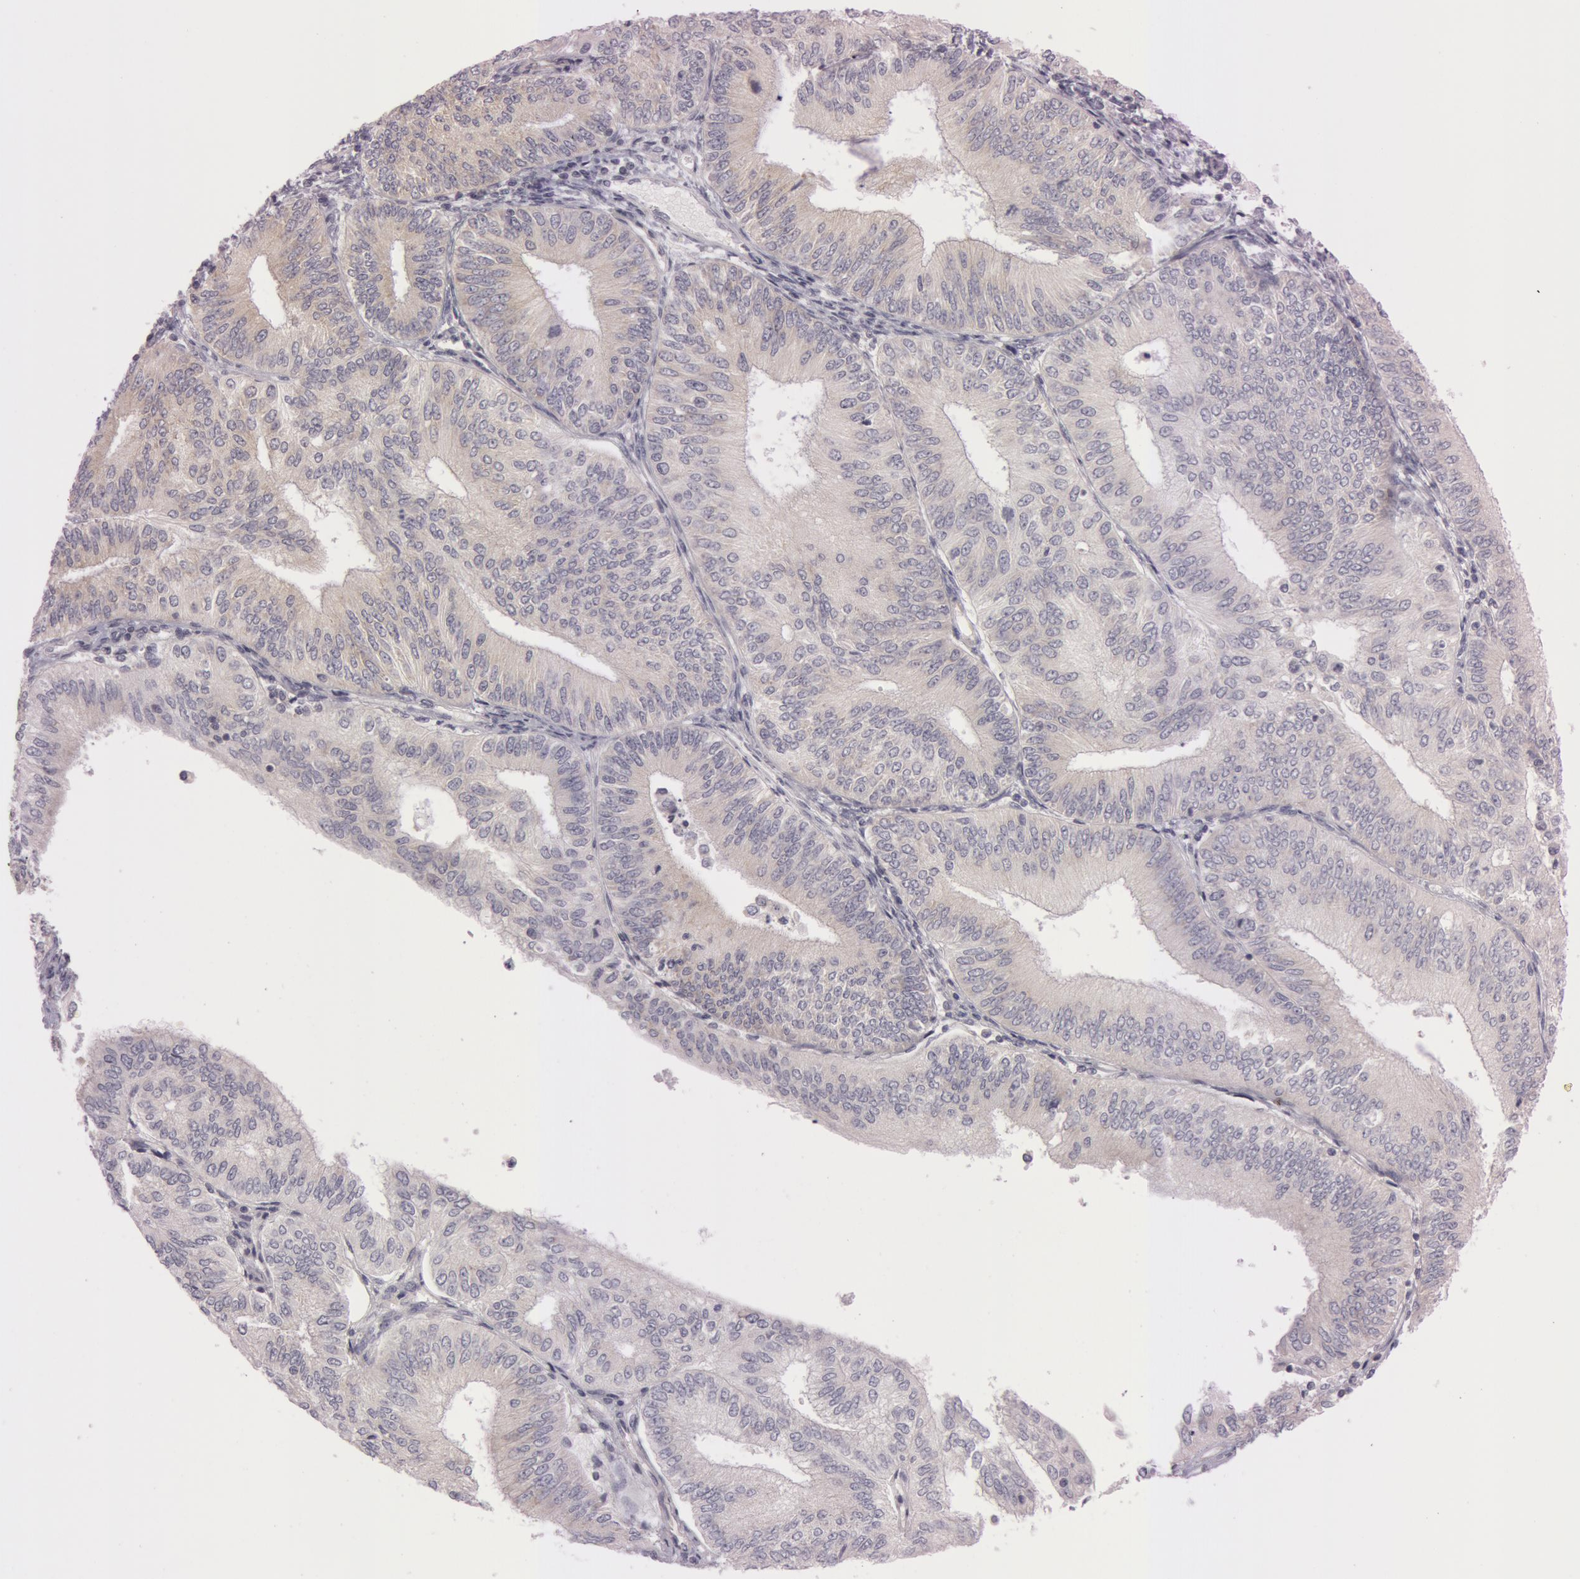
{"staining": {"intensity": "weak", "quantity": "25%-75%", "location": "cytoplasmic/membranous"}, "tissue": "endometrial cancer", "cell_type": "Tumor cells", "image_type": "cancer", "snomed": [{"axis": "morphology", "description": "Adenocarcinoma, NOS"}, {"axis": "topography", "description": "Endometrium"}], "caption": "Immunohistochemistry (IHC) (DAB) staining of human endometrial cancer displays weak cytoplasmic/membranous protein expression in about 25%-75% of tumor cells.", "gene": "RALGAPA1", "patient": {"sex": "female", "age": 55}}